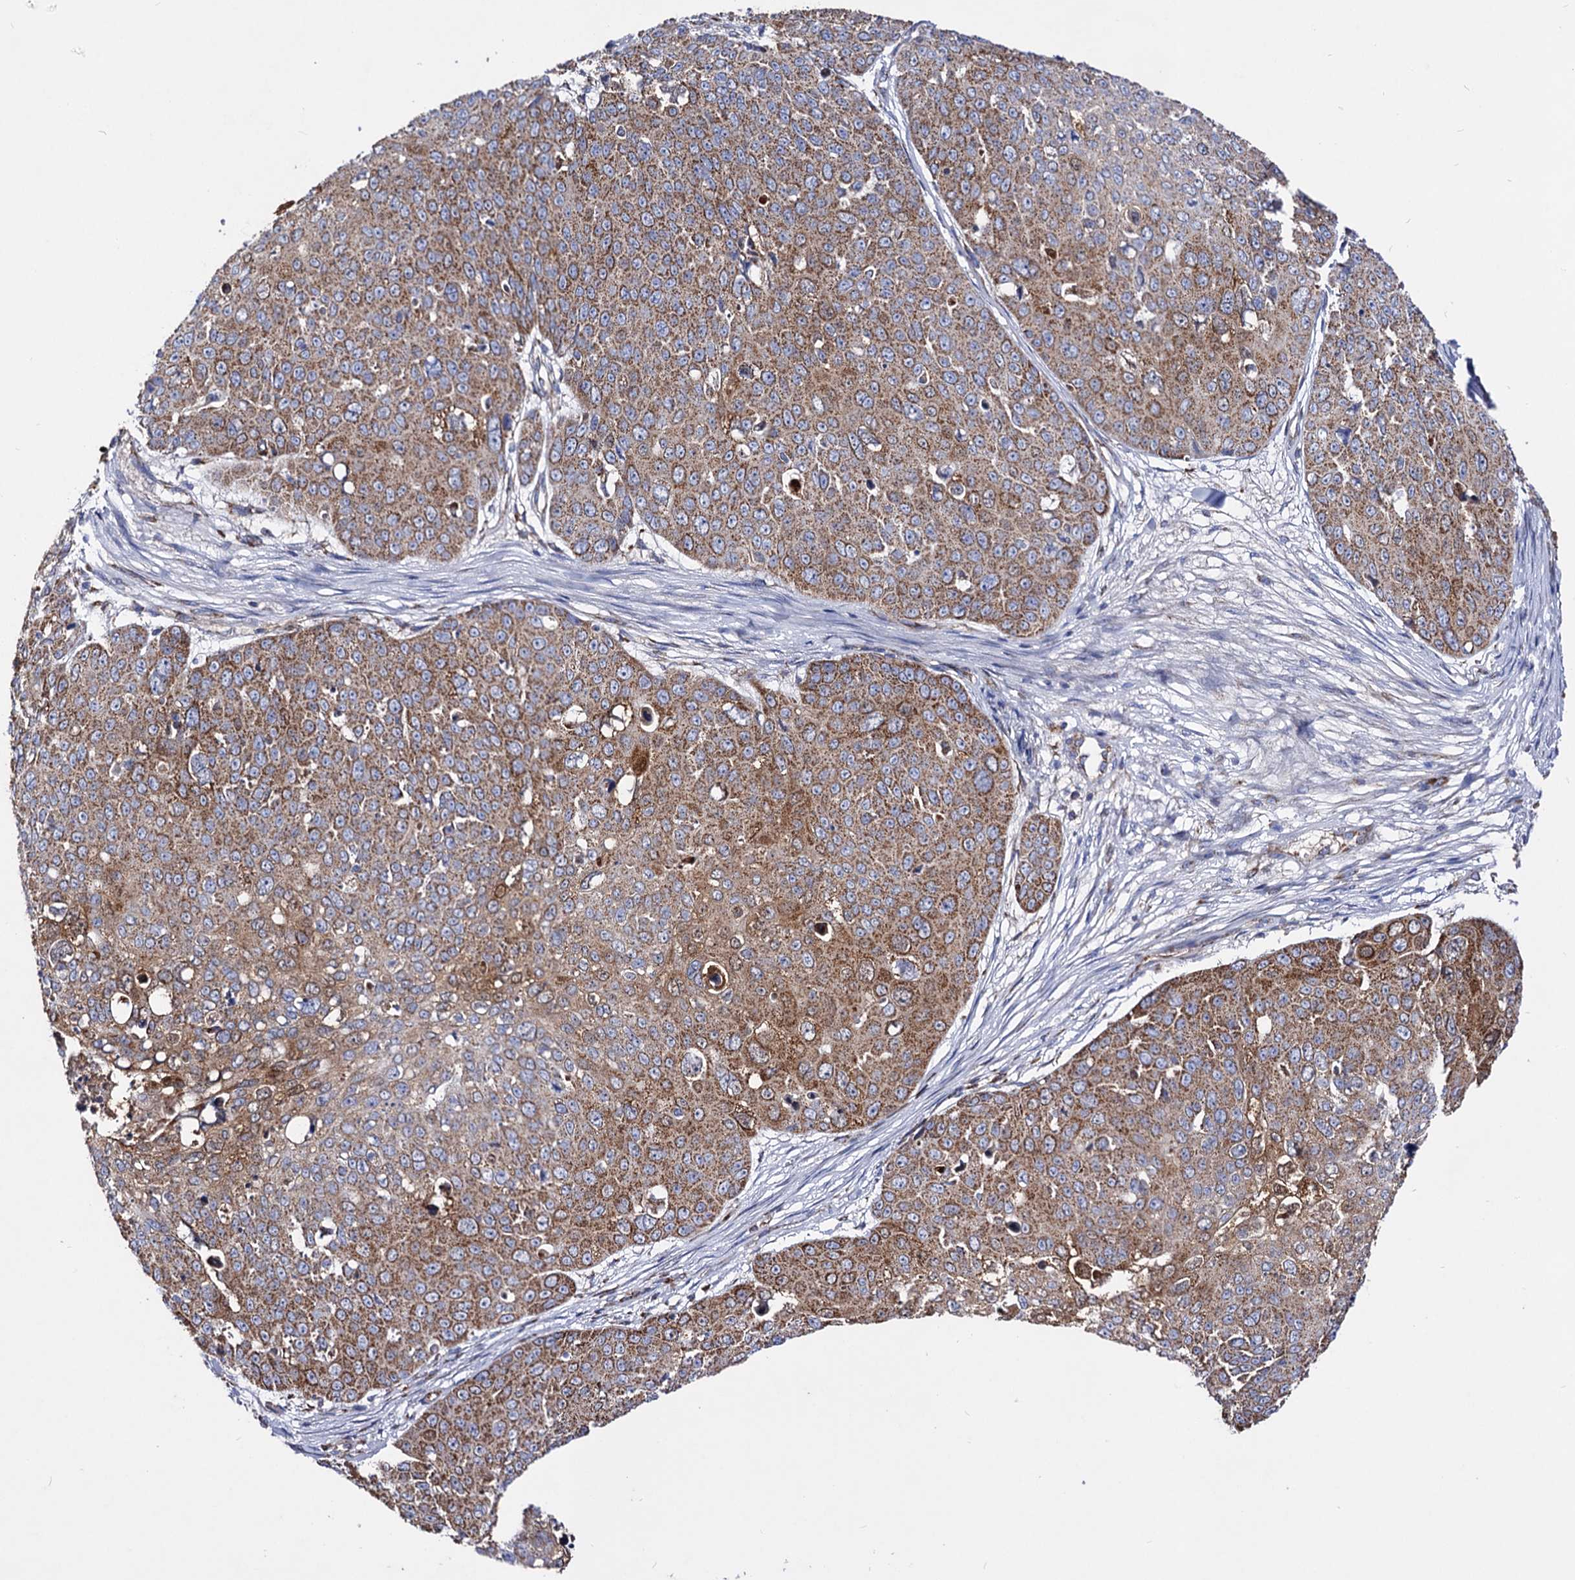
{"staining": {"intensity": "moderate", "quantity": ">75%", "location": "cytoplasmic/membranous"}, "tissue": "skin cancer", "cell_type": "Tumor cells", "image_type": "cancer", "snomed": [{"axis": "morphology", "description": "Squamous cell carcinoma, NOS"}, {"axis": "topography", "description": "Skin"}], "caption": "Immunohistochemical staining of skin cancer (squamous cell carcinoma) shows medium levels of moderate cytoplasmic/membranous protein expression in approximately >75% of tumor cells.", "gene": "ACAD9", "patient": {"sex": "male", "age": 71}}